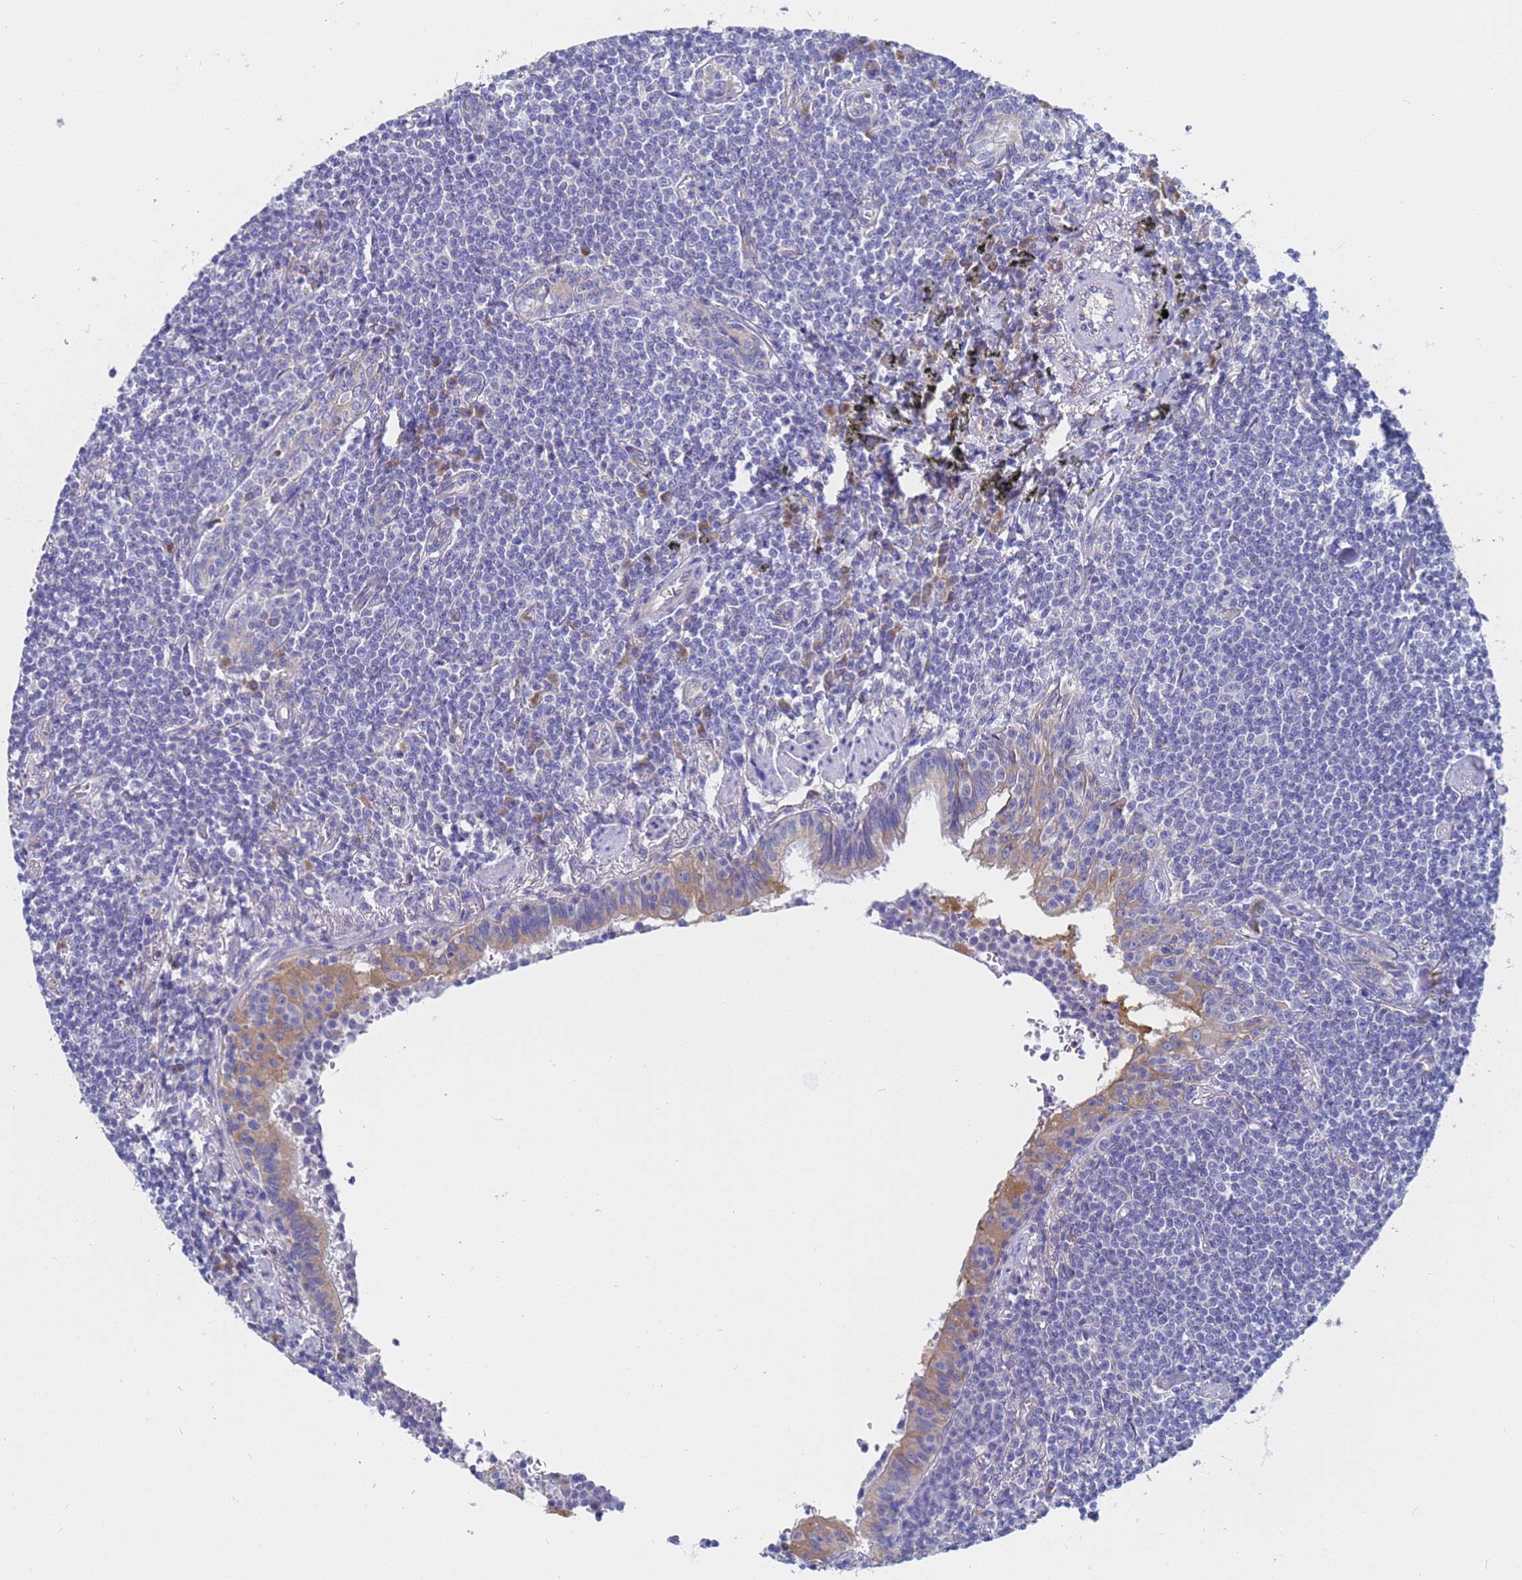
{"staining": {"intensity": "negative", "quantity": "none", "location": "none"}, "tissue": "lymphoma", "cell_type": "Tumor cells", "image_type": "cancer", "snomed": [{"axis": "morphology", "description": "Malignant lymphoma, non-Hodgkin's type, Low grade"}, {"axis": "topography", "description": "Lung"}], "caption": "Malignant lymphoma, non-Hodgkin's type (low-grade) was stained to show a protein in brown. There is no significant expression in tumor cells.", "gene": "TM4SF4", "patient": {"sex": "female", "age": 71}}